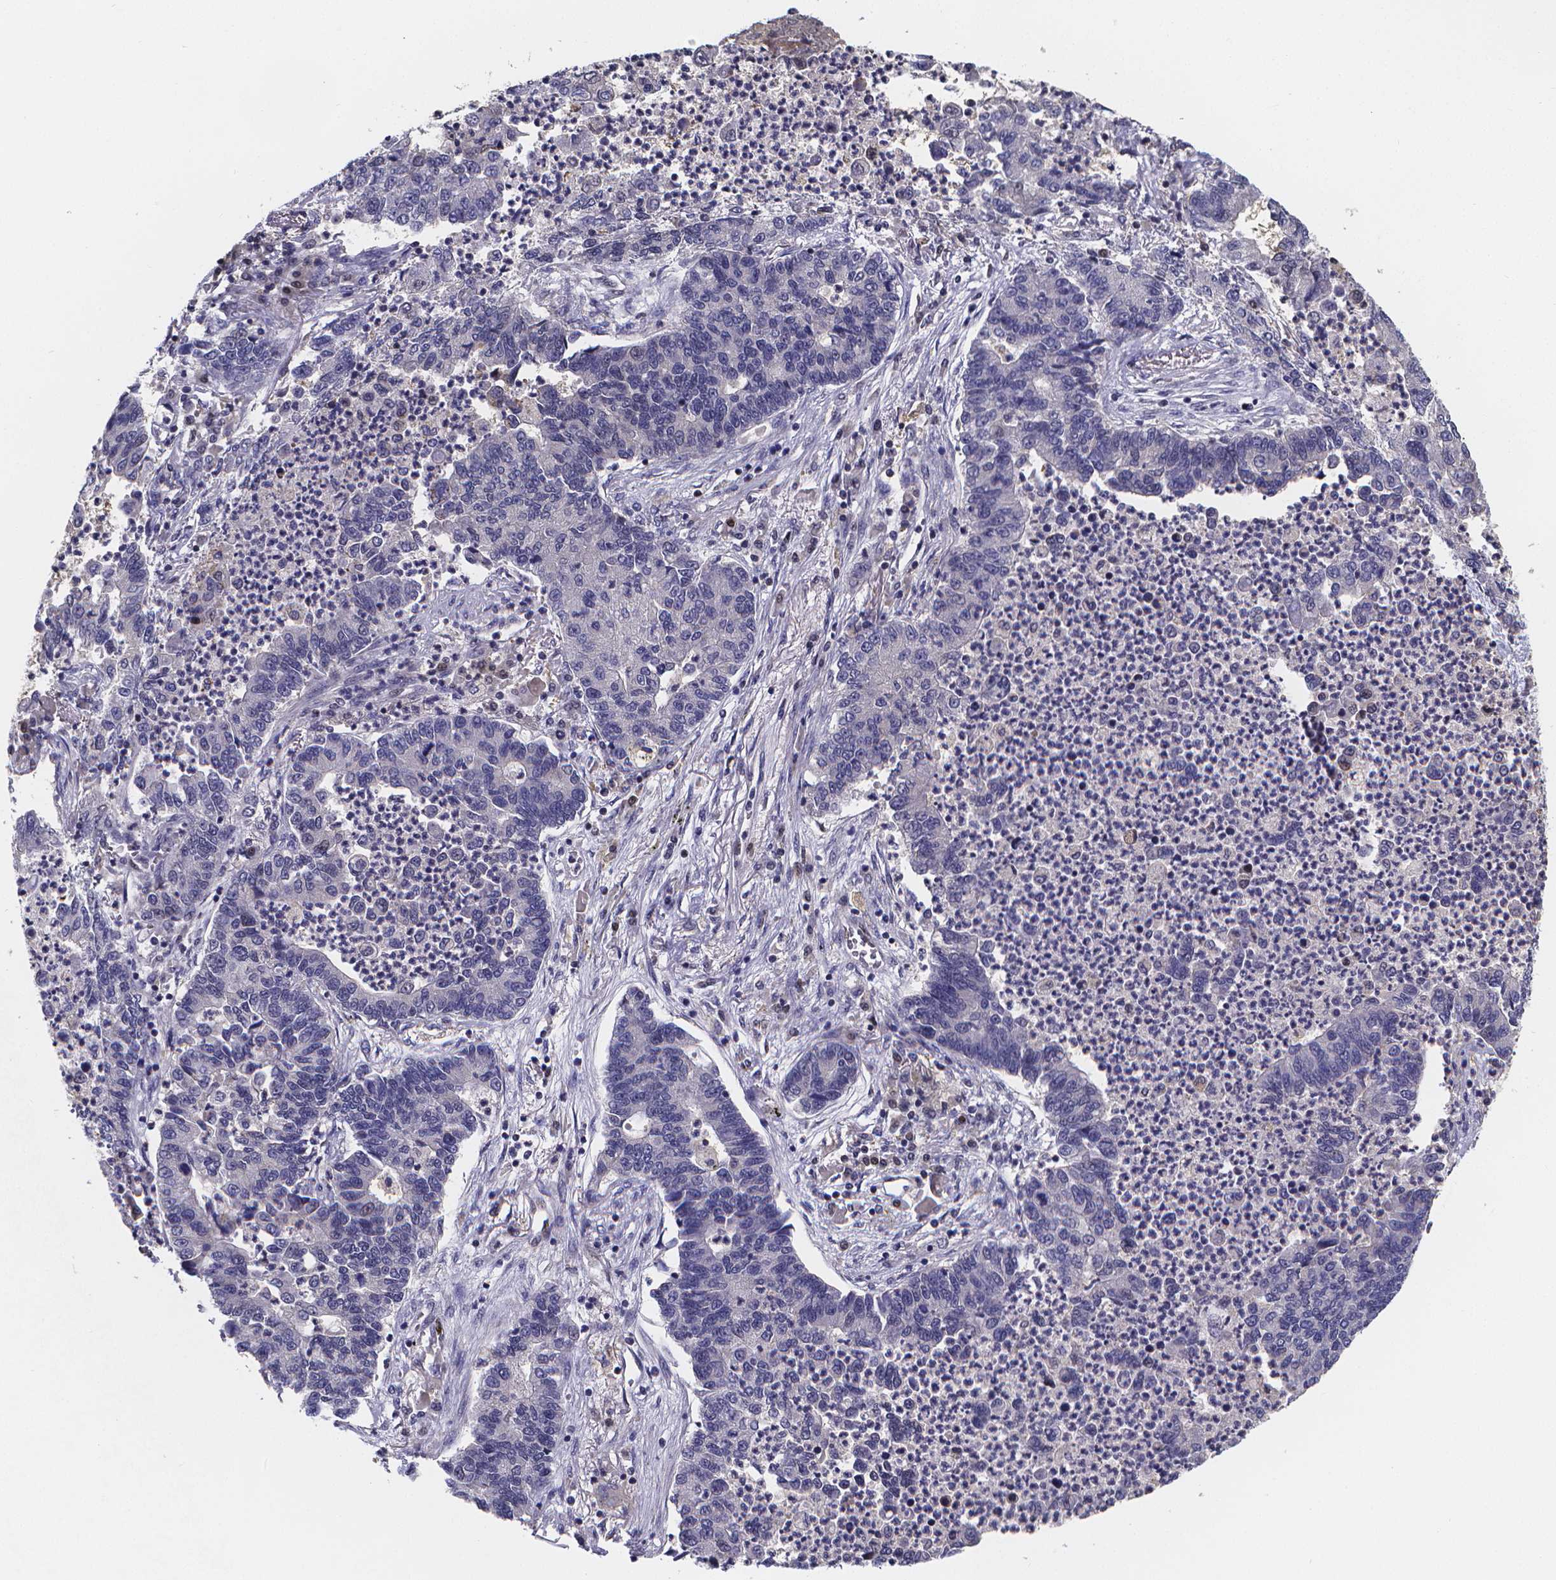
{"staining": {"intensity": "negative", "quantity": "none", "location": "none"}, "tissue": "lung cancer", "cell_type": "Tumor cells", "image_type": "cancer", "snomed": [{"axis": "morphology", "description": "Adenocarcinoma, NOS"}, {"axis": "topography", "description": "Lung"}], "caption": "This is an IHC micrograph of lung cancer (adenocarcinoma). There is no positivity in tumor cells.", "gene": "PAH", "patient": {"sex": "female", "age": 57}}